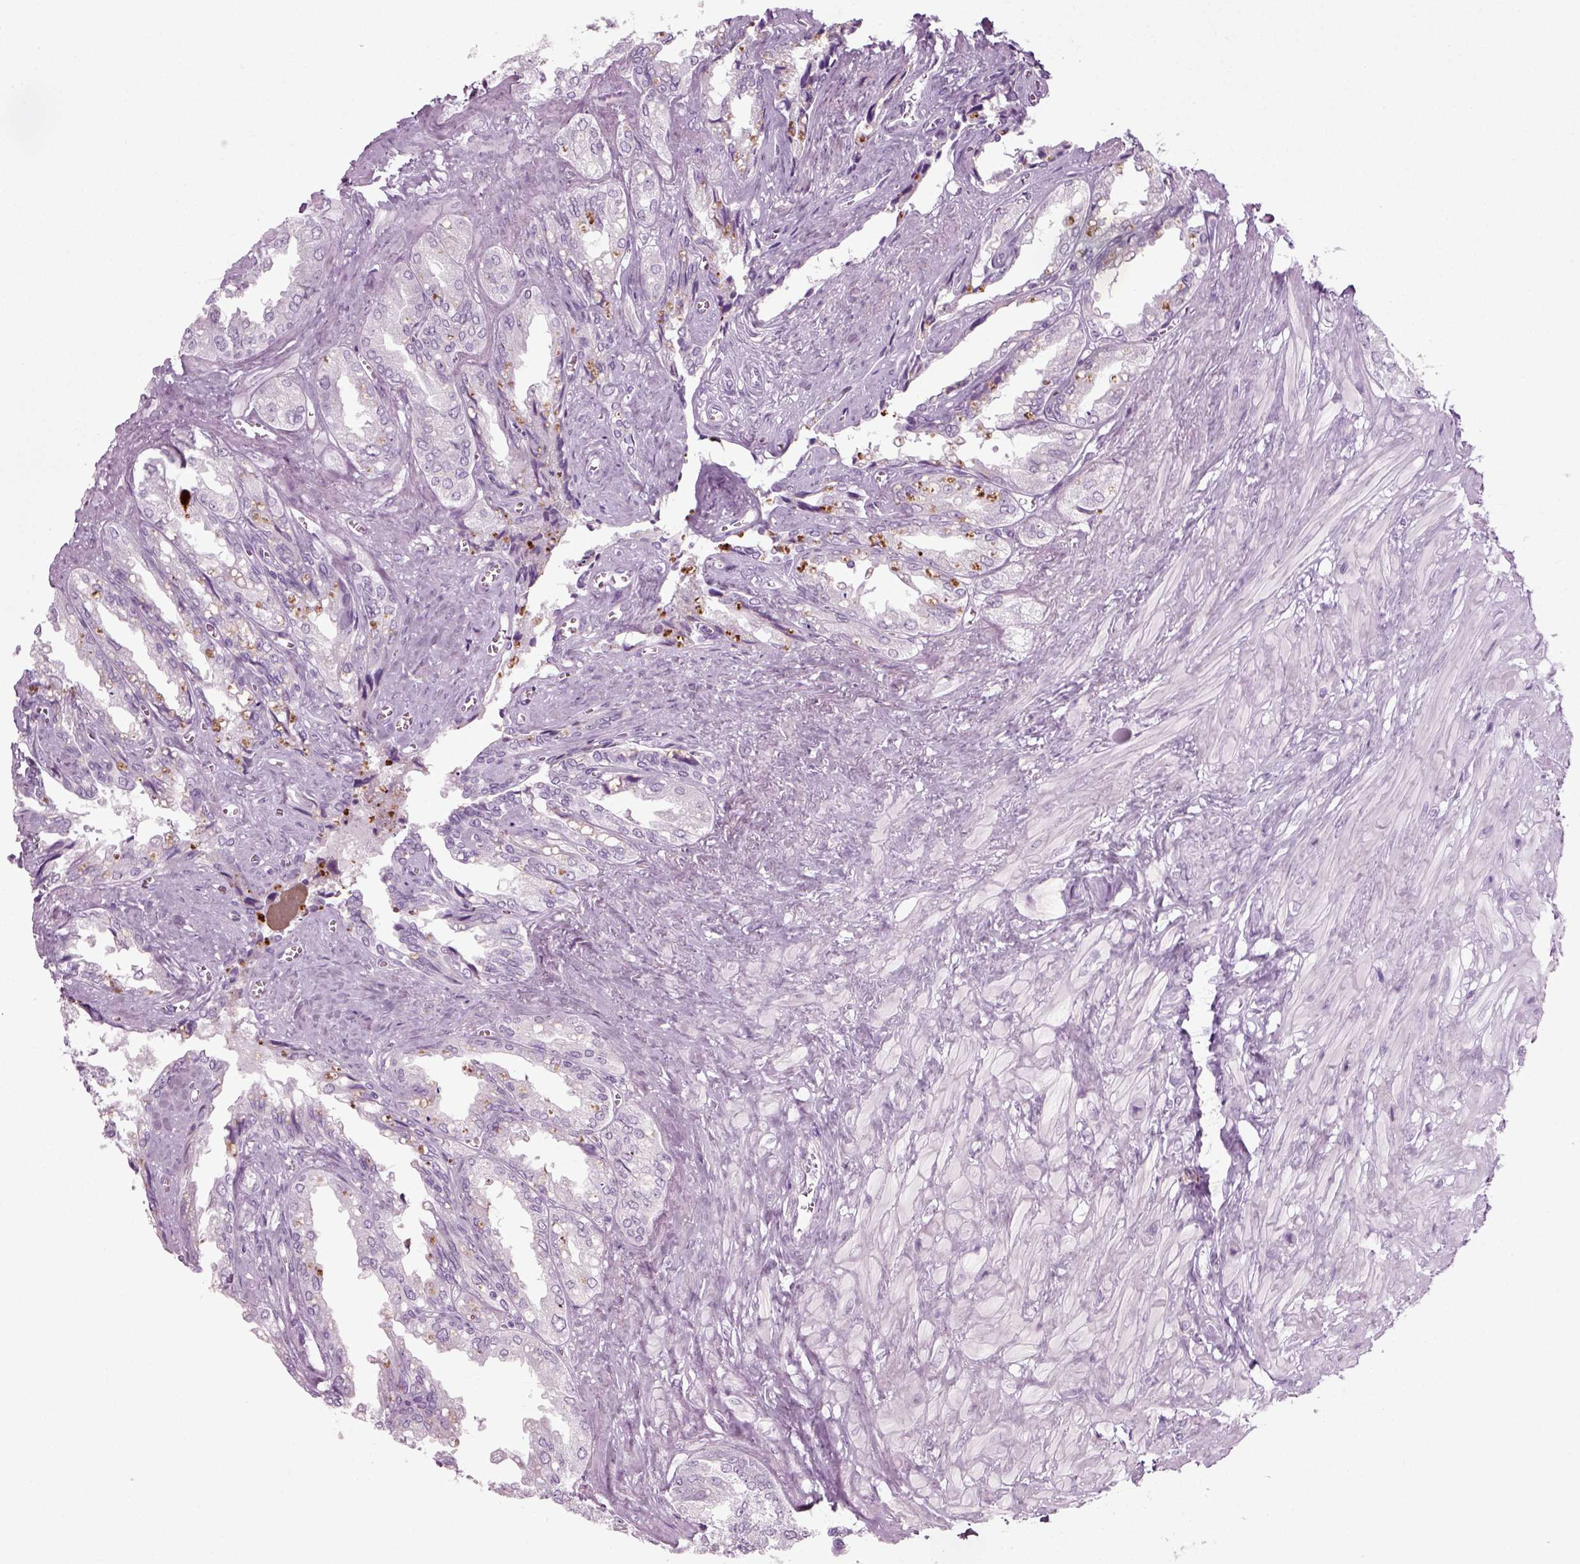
{"staining": {"intensity": "negative", "quantity": "none", "location": "none"}, "tissue": "seminal vesicle", "cell_type": "Glandular cells", "image_type": "normal", "snomed": [{"axis": "morphology", "description": "Normal tissue, NOS"}, {"axis": "topography", "description": "Seminal veicle"}], "caption": "DAB (3,3'-diaminobenzidine) immunohistochemical staining of benign seminal vesicle exhibits no significant expression in glandular cells.", "gene": "PRLH", "patient": {"sex": "male", "age": 67}}